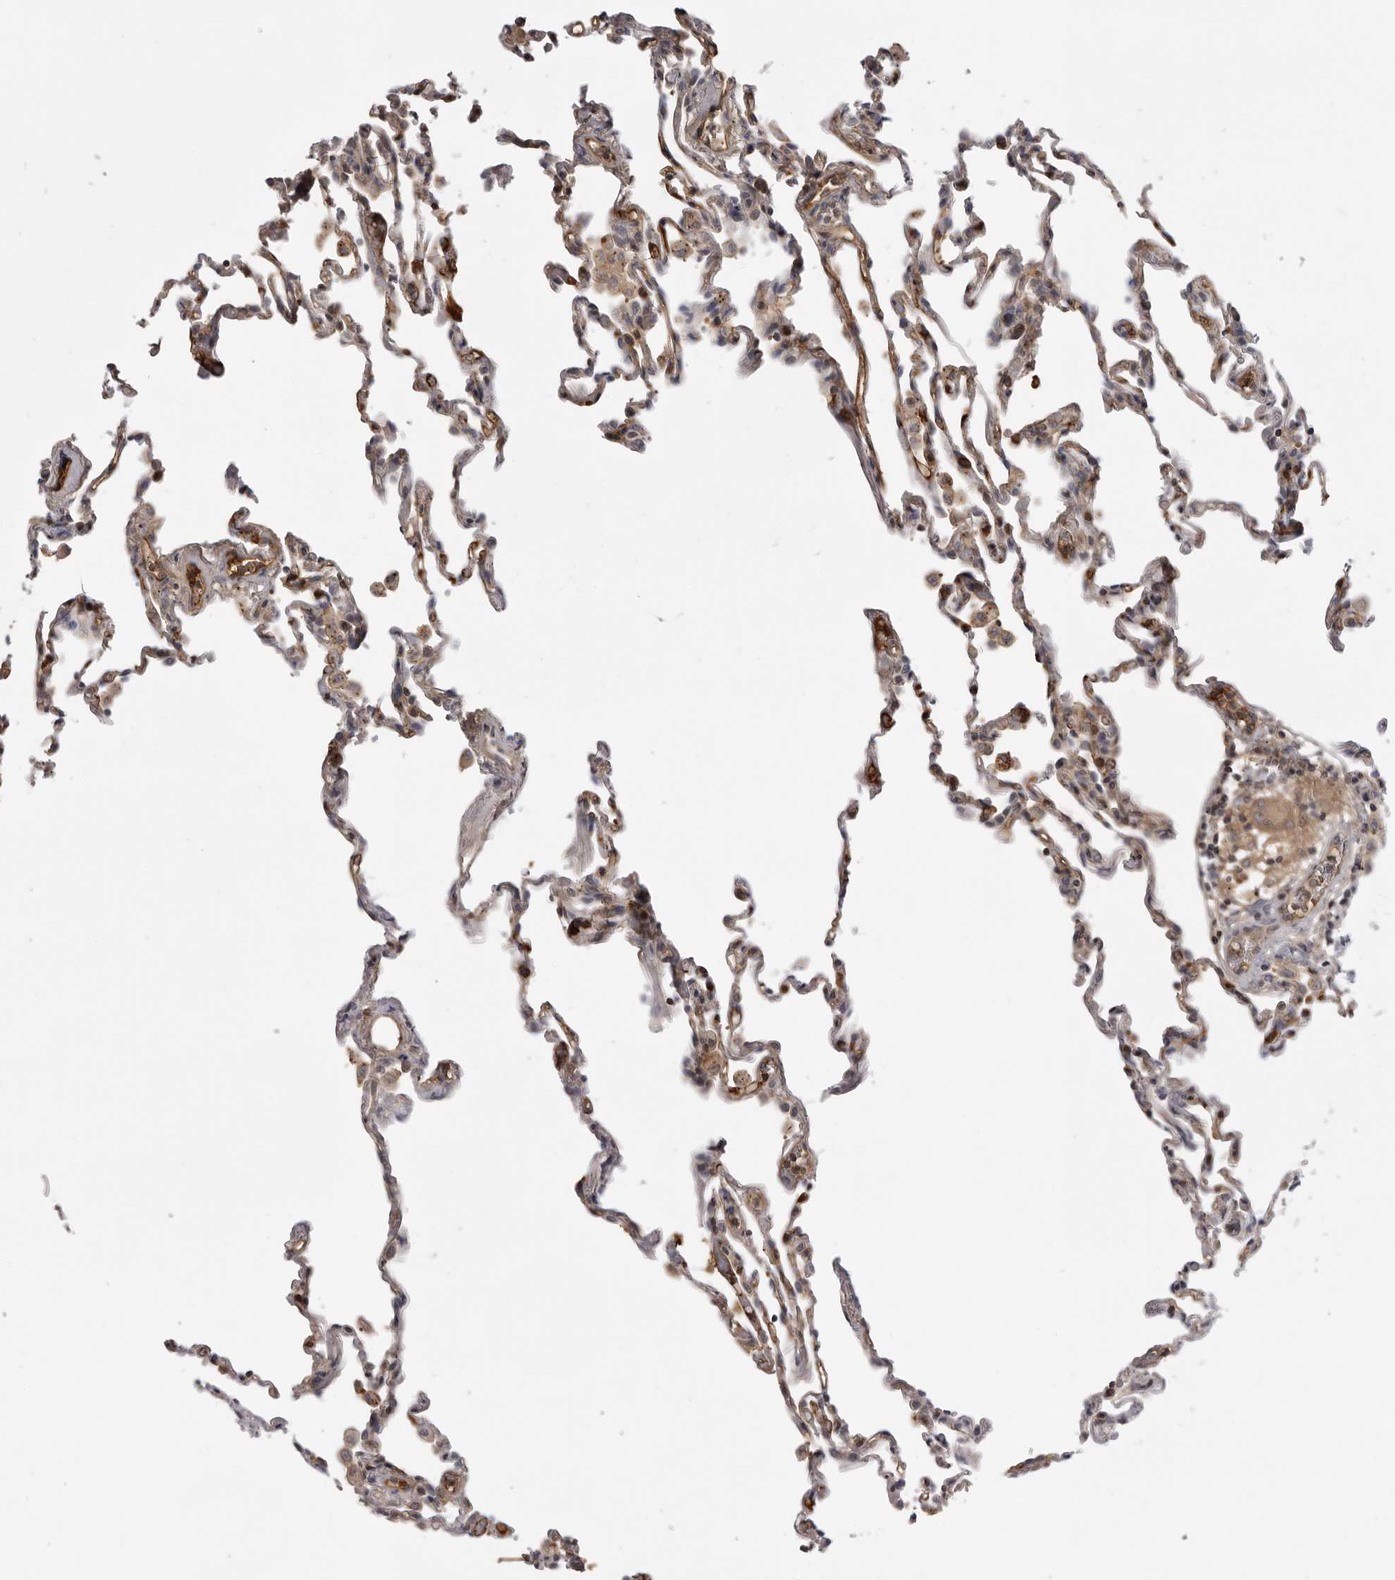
{"staining": {"intensity": "strong", "quantity": "<25%", "location": "cytoplasmic/membranous"}, "tissue": "lung", "cell_type": "Alveolar cells", "image_type": "normal", "snomed": [{"axis": "morphology", "description": "Normal tissue, NOS"}, {"axis": "topography", "description": "Lung"}], "caption": "Immunohistochemistry (IHC) photomicrograph of unremarkable human lung stained for a protein (brown), which shows medium levels of strong cytoplasmic/membranous expression in about <25% of alveolar cells.", "gene": "PLEKHF2", "patient": {"sex": "male", "age": 59}}